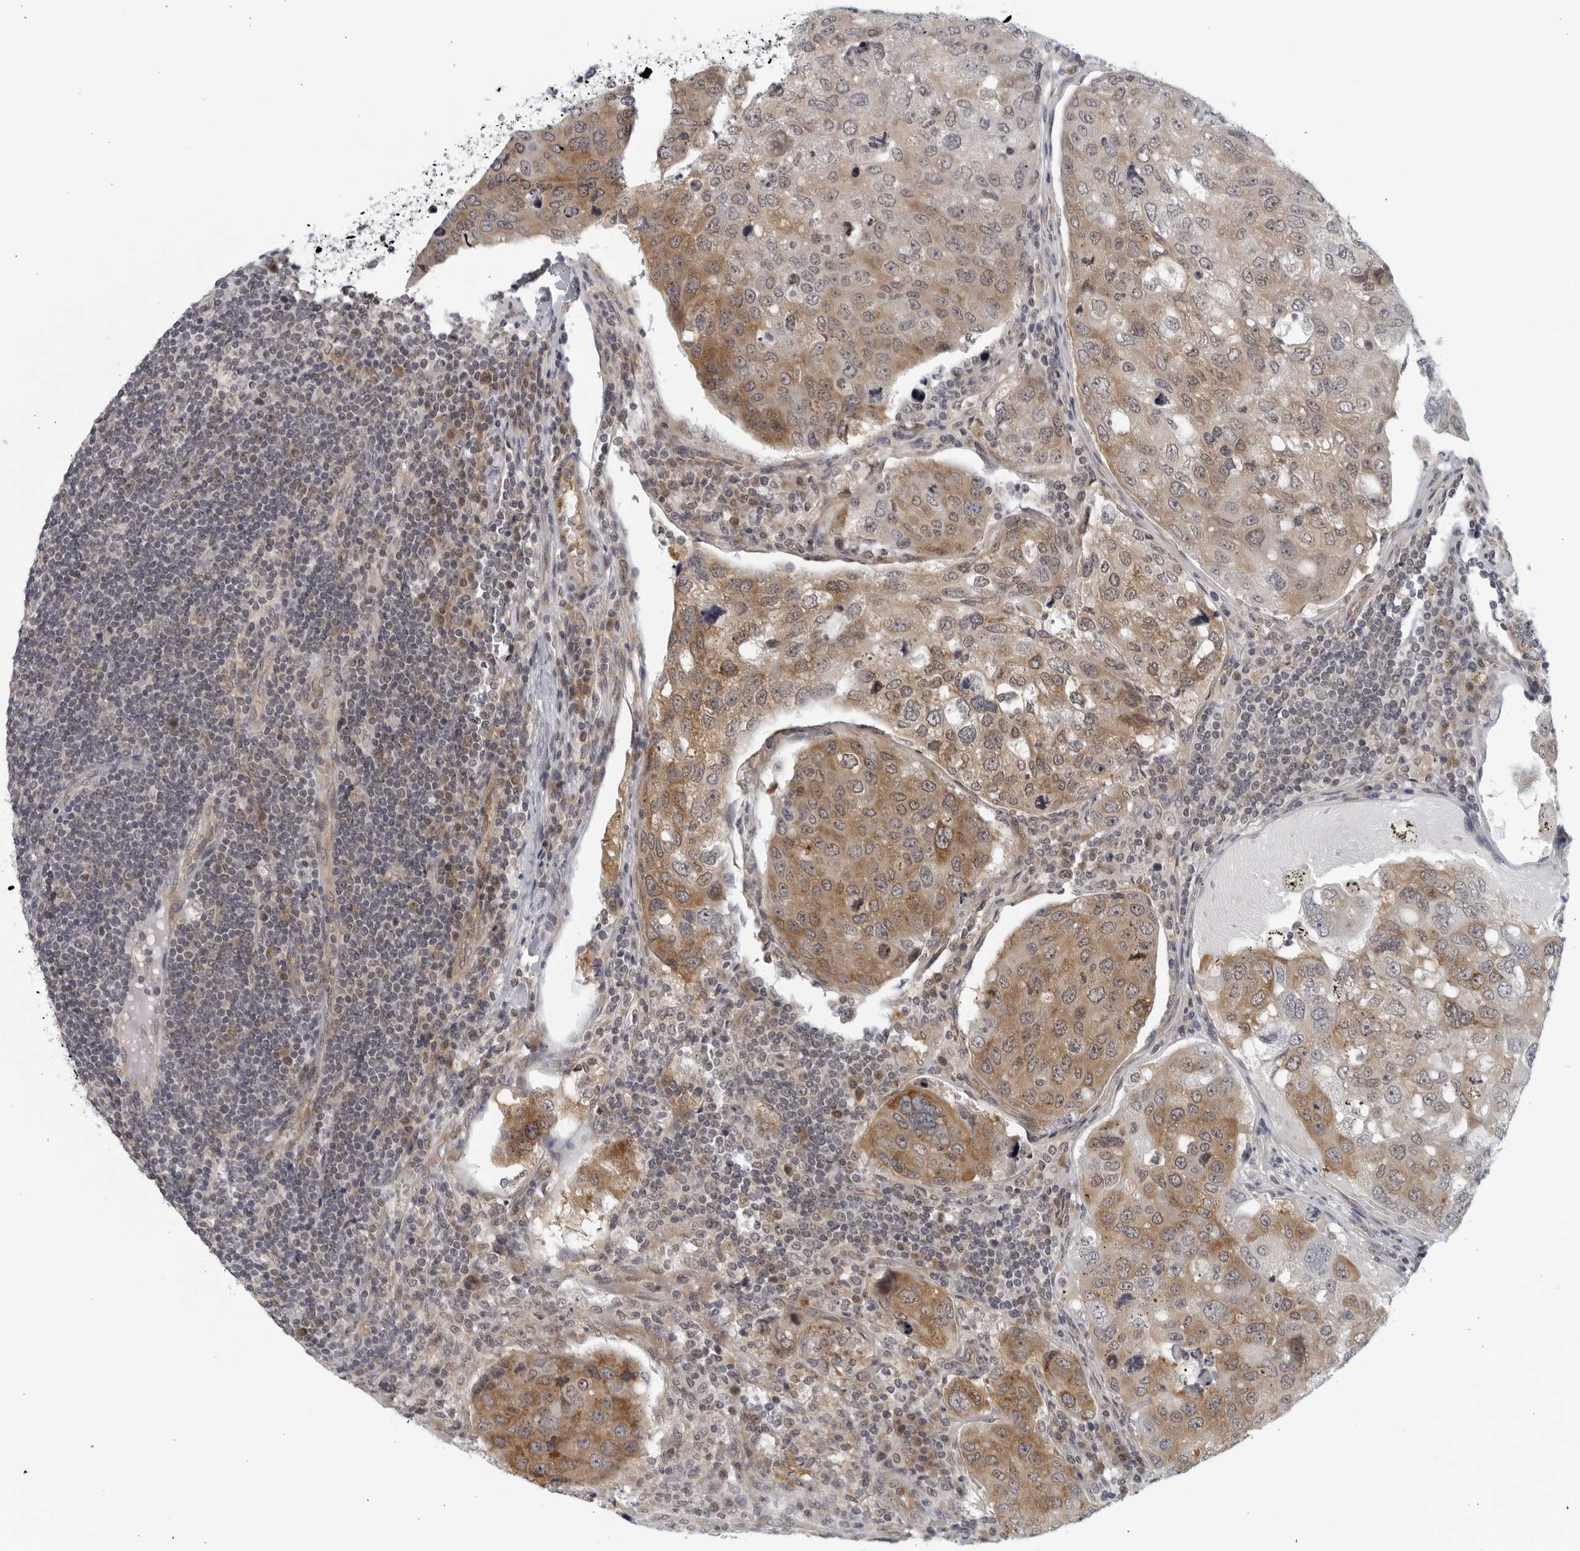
{"staining": {"intensity": "moderate", "quantity": ">75%", "location": "cytoplasmic/membranous"}, "tissue": "urothelial cancer", "cell_type": "Tumor cells", "image_type": "cancer", "snomed": [{"axis": "morphology", "description": "Urothelial carcinoma, High grade"}, {"axis": "topography", "description": "Lymph node"}, {"axis": "topography", "description": "Urinary bladder"}], "caption": "High-grade urothelial carcinoma stained with DAB (3,3'-diaminobenzidine) immunohistochemistry shows medium levels of moderate cytoplasmic/membranous positivity in approximately >75% of tumor cells. (DAB IHC, brown staining for protein, blue staining for nuclei).", "gene": "RC3H1", "patient": {"sex": "male", "age": 51}}